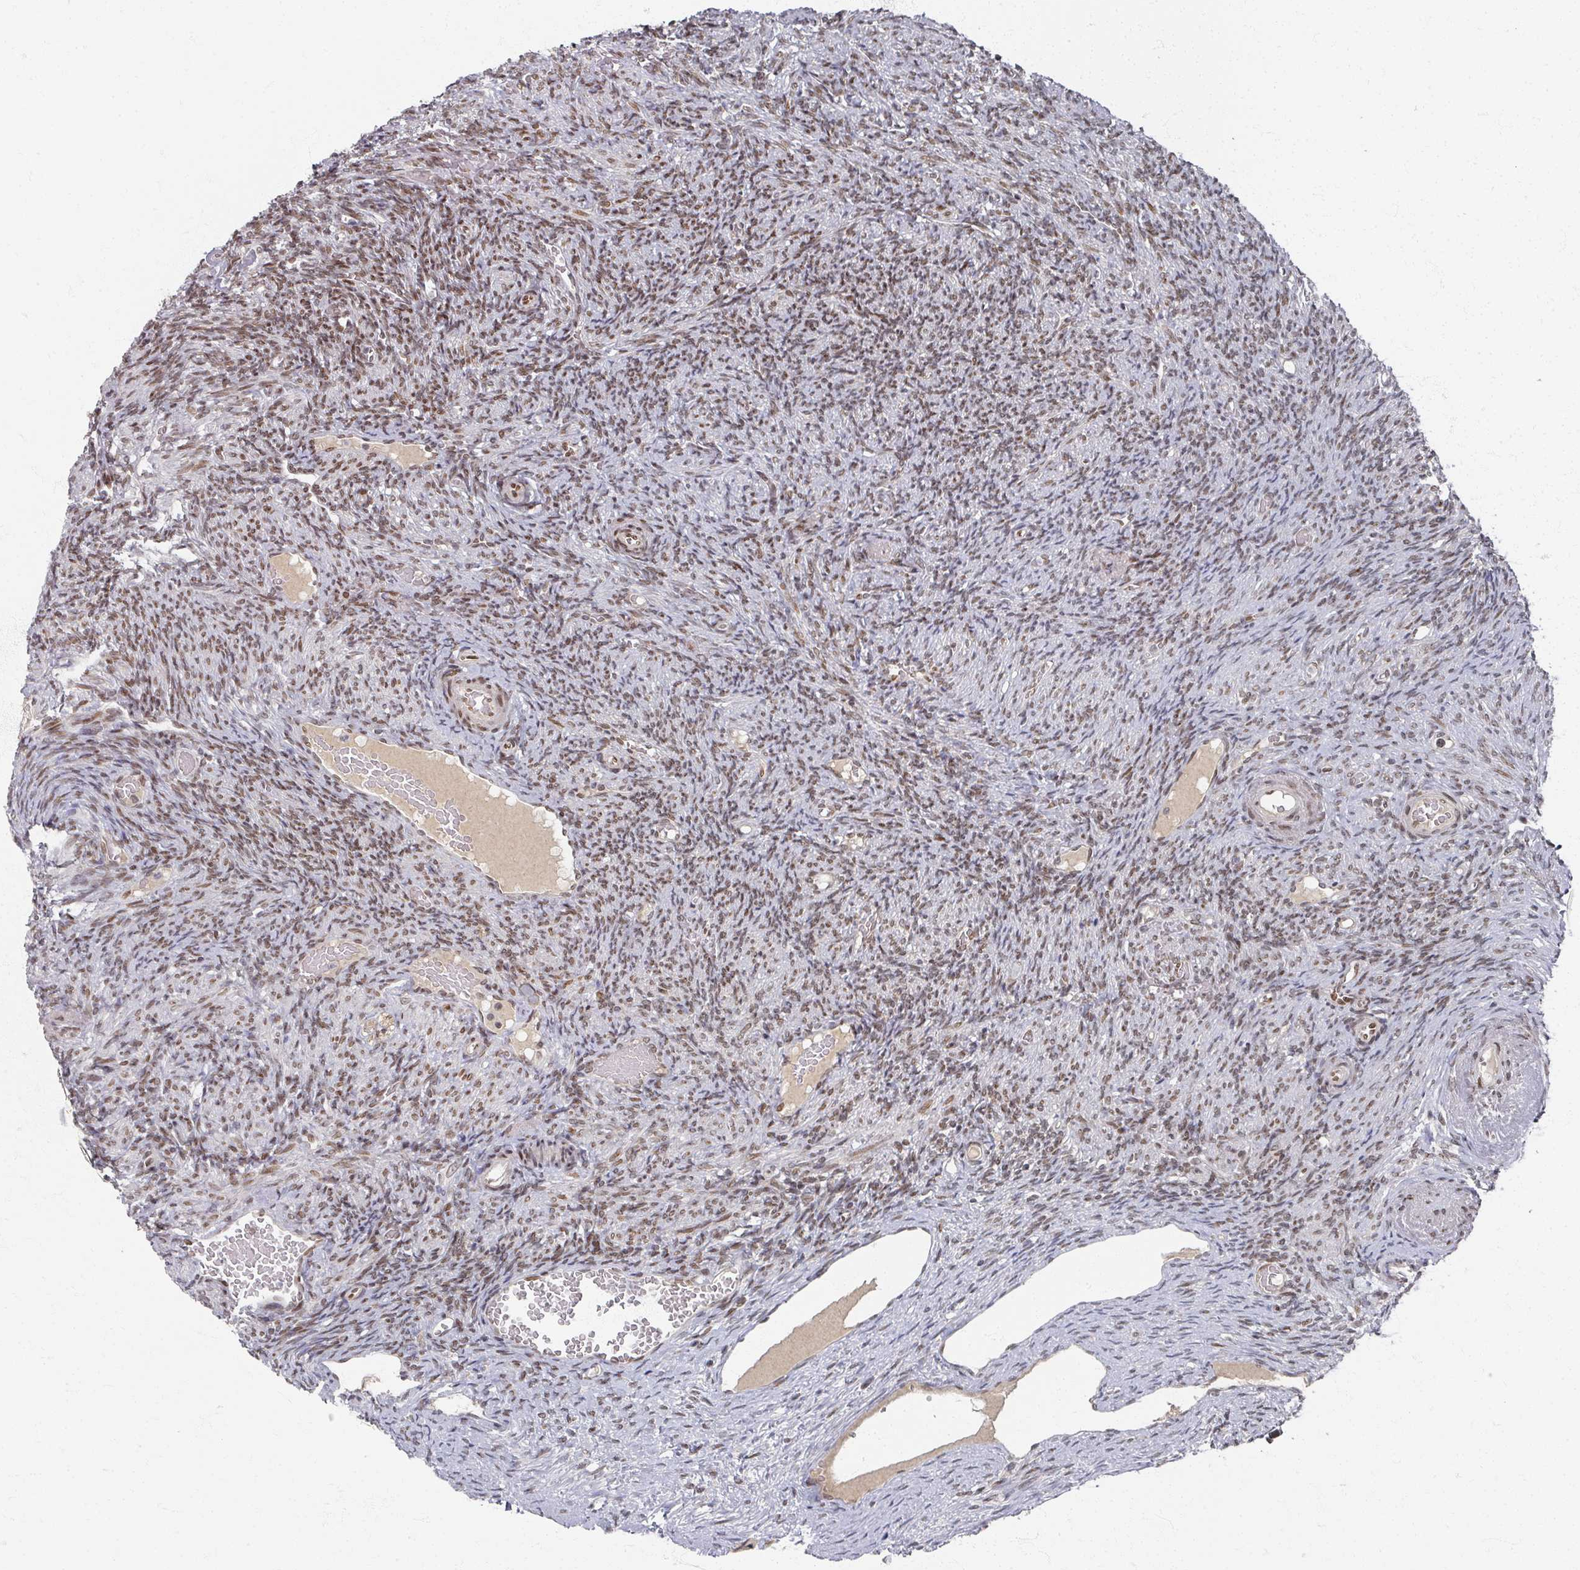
{"staining": {"intensity": "moderate", "quantity": ">75%", "location": "cytoplasmic/membranous,nuclear"}, "tissue": "ovary", "cell_type": "Follicle cells", "image_type": "normal", "snomed": [{"axis": "morphology", "description": "Normal tissue, NOS"}, {"axis": "topography", "description": "Ovary"}], "caption": "Normal ovary shows moderate cytoplasmic/membranous,nuclear positivity in approximately >75% of follicle cells, visualized by immunohistochemistry.", "gene": "PSKH1", "patient": {"sex": "female", "age": 51}}